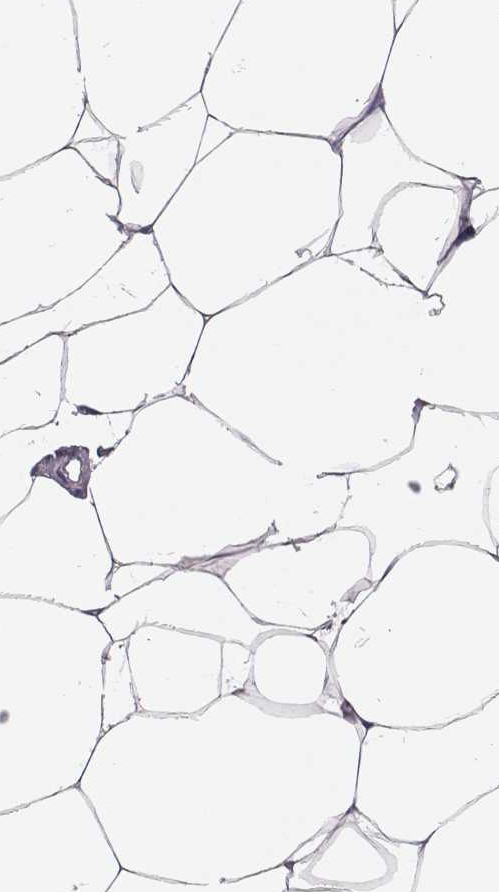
{"staining": {"intensity": "negative", "quantity": "none", "location": "none"}, "tissue": "breast", "cell_type": "Adipocytes", "image_type": "normal", "snomed": [{"axis": "morphology", "description": "Normal tissue, NOS"}, {"axis": "topography", "description": "Breast"}], "caption": "The IHC histopathology image has no significant staining in adipocytes of breast.", "gene": "P2RY10", "patient": {"sex": "female", "age": 32}}